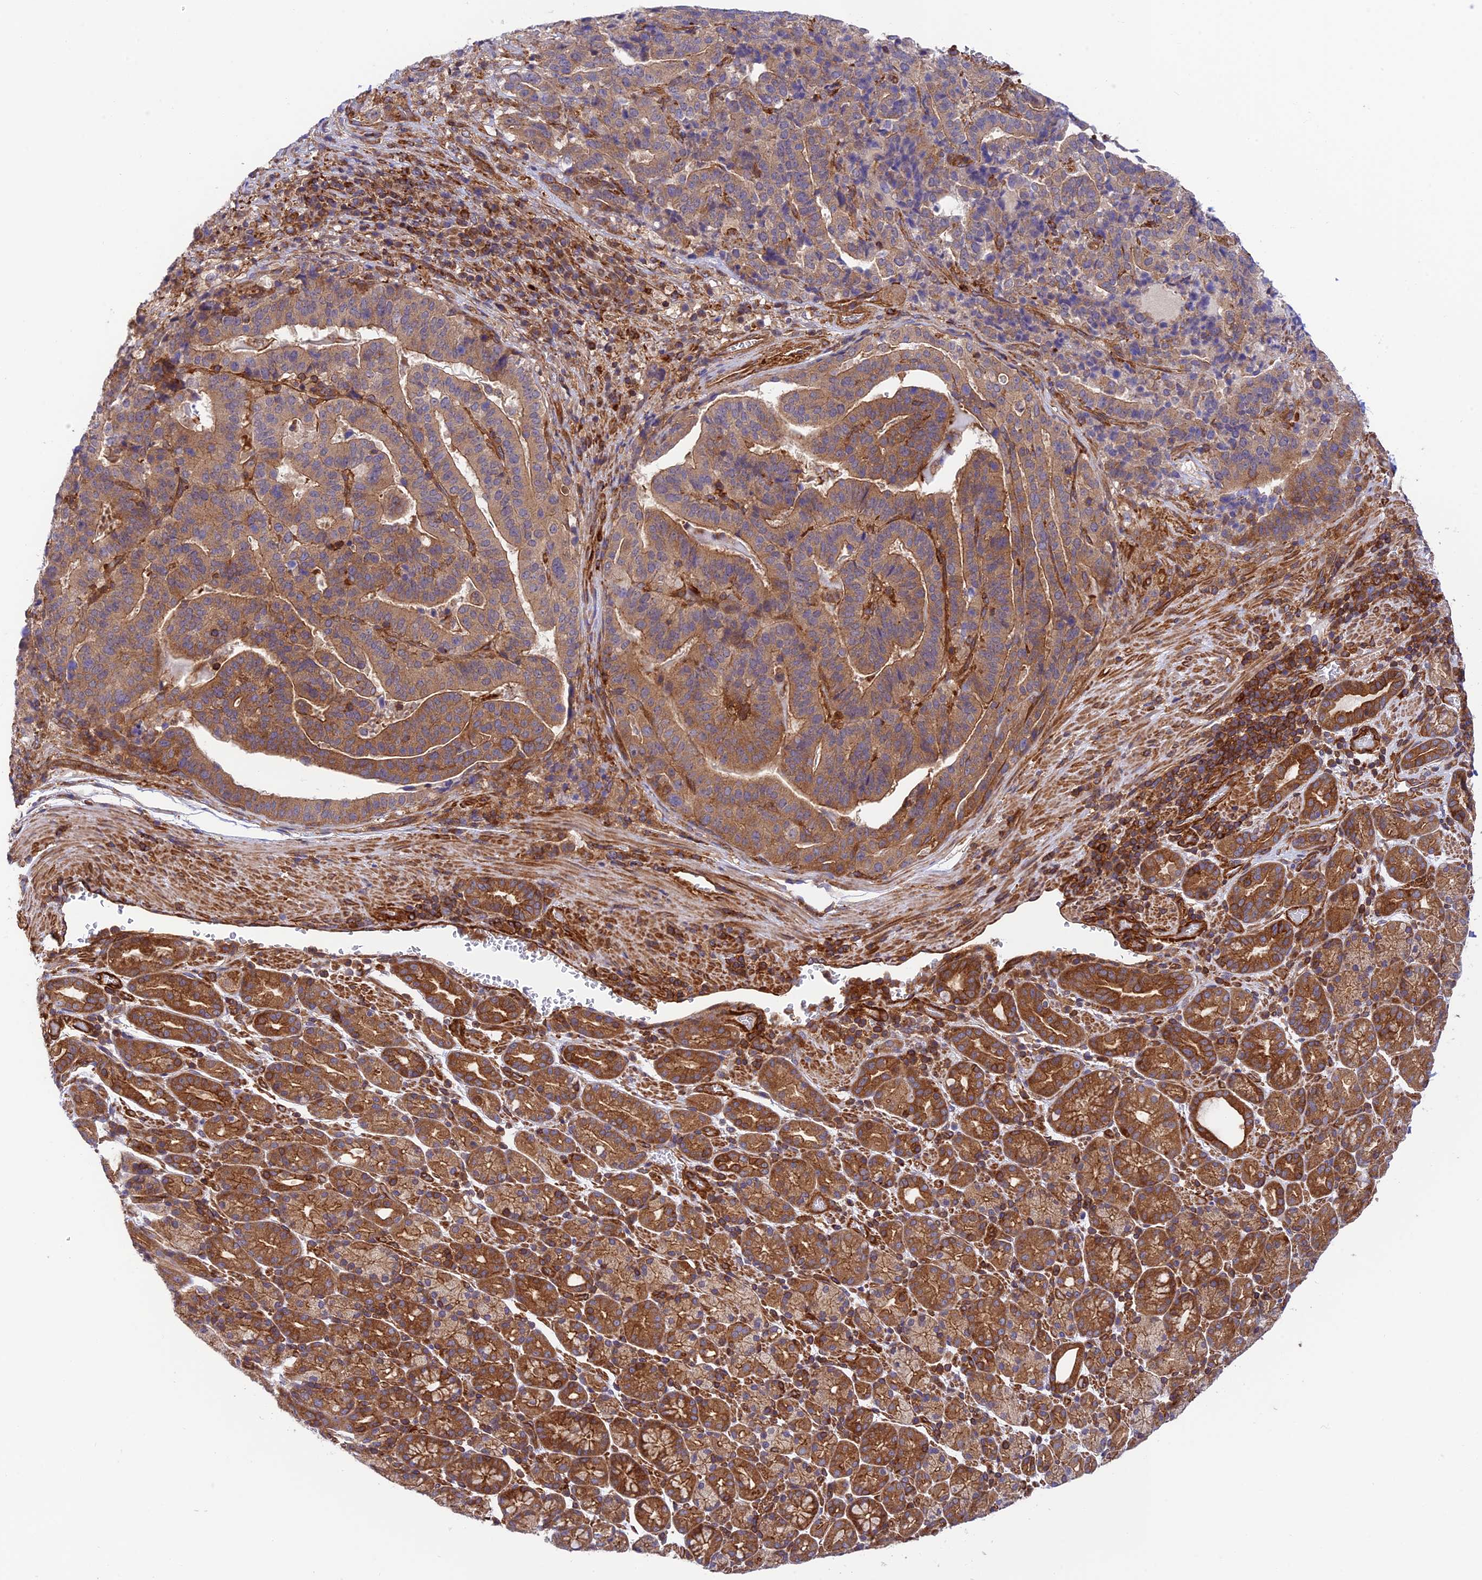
{"staining": {"intensity": "moderate", "quantity": ">75%", "location": "cytoplasmic/membranous"}, "tissue": "stomach cancer", "cell_type": "Tumor cells", "image_type": "cancer", "snomed": [{"axis": "morphology", "description": "Adenocarcinoma, NOS"}, {"axis": "topography", "description": "Stomach"}], "caption": "Immunohistochemical staining of stomach cancer displays moderate cytoplasmic/membranous protein staining in about >75% of tumor cells.", "gene": "EVI5L", "patient": {"sex": "male", "age": 48}}